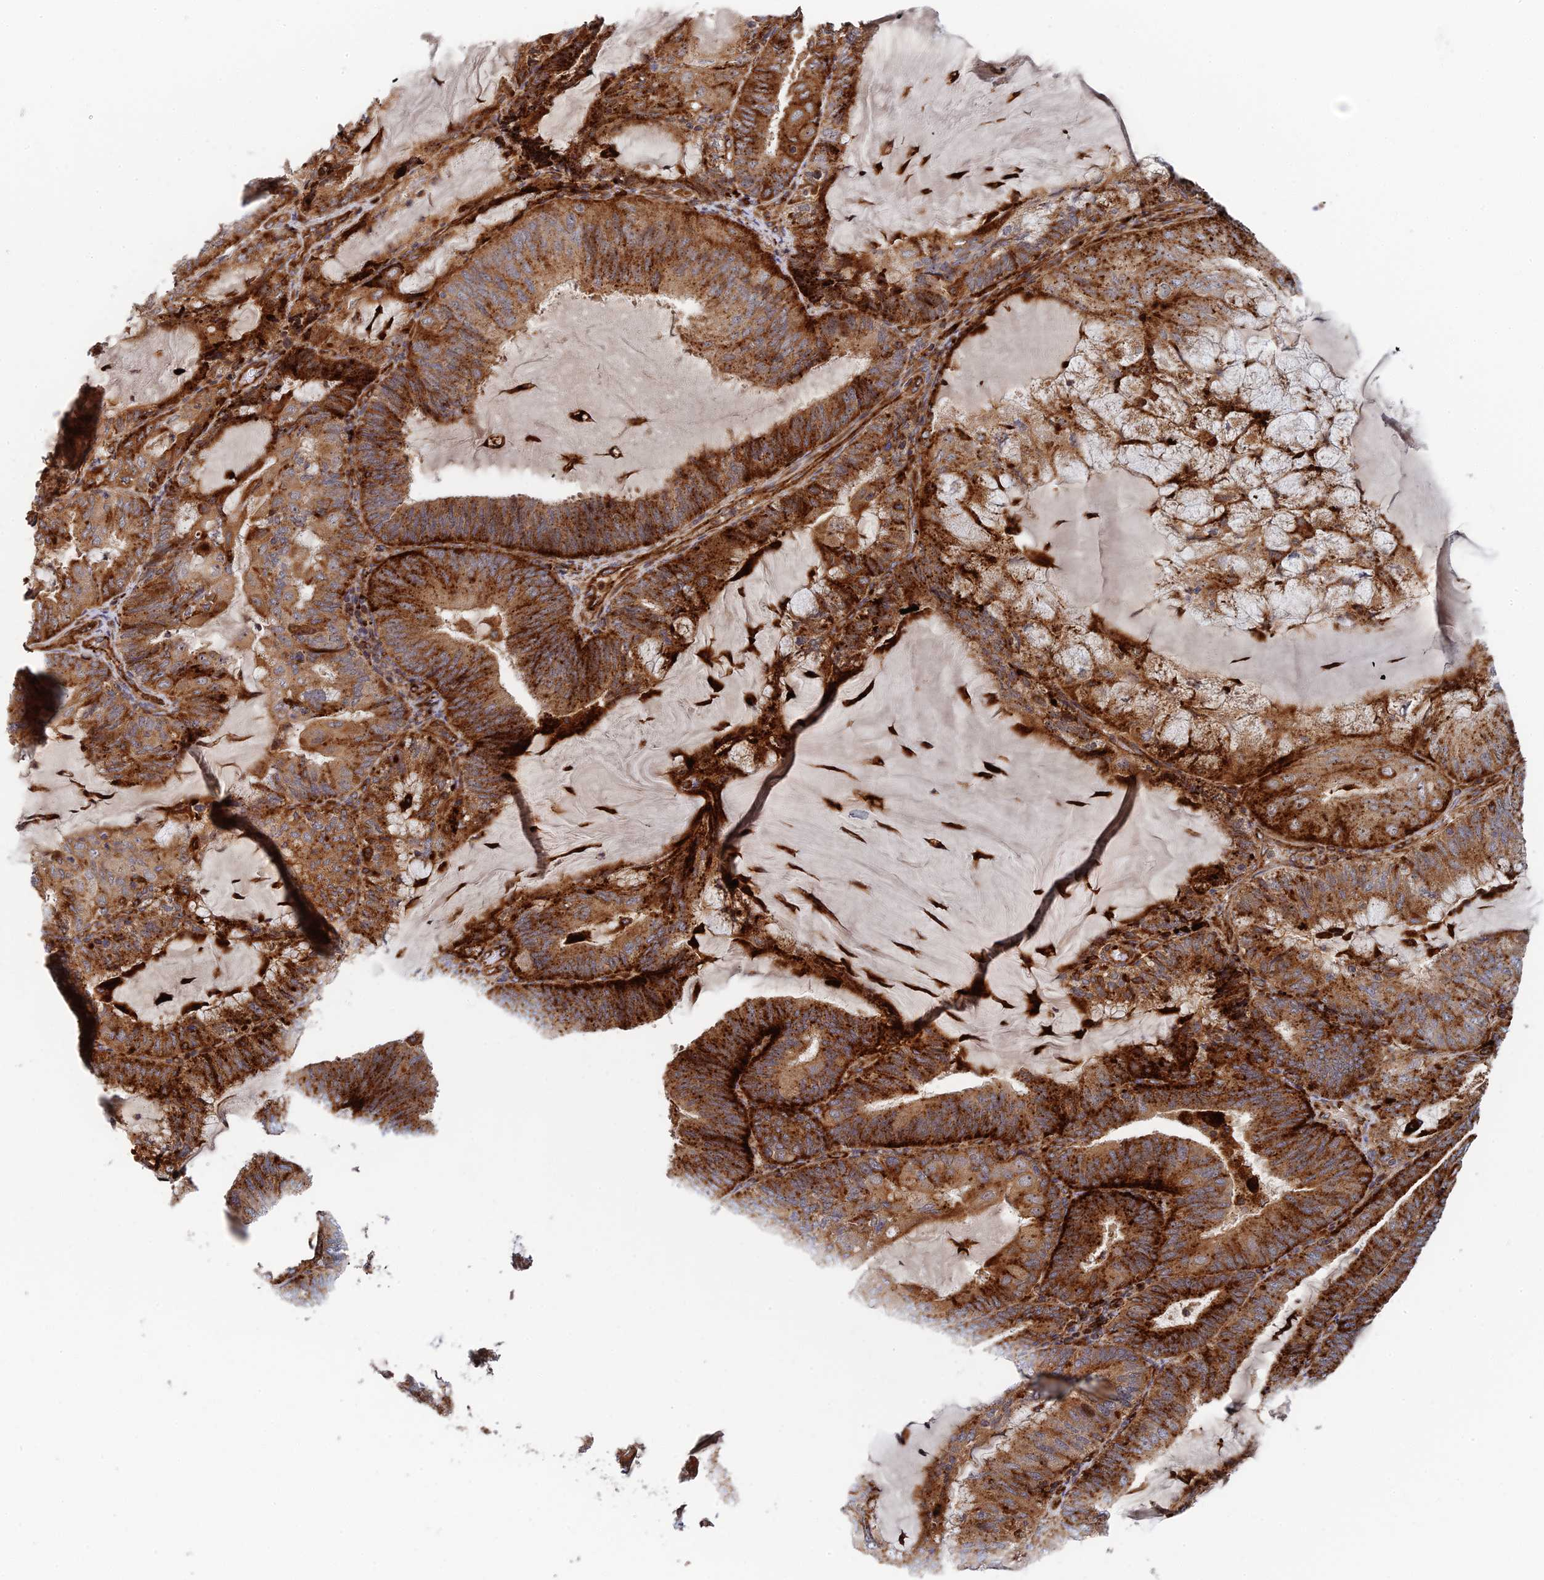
{"staining": {"intensity": "strong", "quantity": ">75%", "location": "cytoplasmic/membranous"}, "tissue": "endometrial cancer", "cell_type": "Tumor cells", "image_type": "cancer", "snomed": [{"axis": "morphology", "description": "Adenocarcinoma, NOS"}, {"axis": "topography", "description": "Endometrium"}], "caption": "Tumor cells exhibit high levels of strong cytoplasmic/membranous staining in approximately >75% of cells in adenocarcinoma (endometrial).", "gene": "PPP2R3C", "patient": {"sex": "female", "age": 81}}